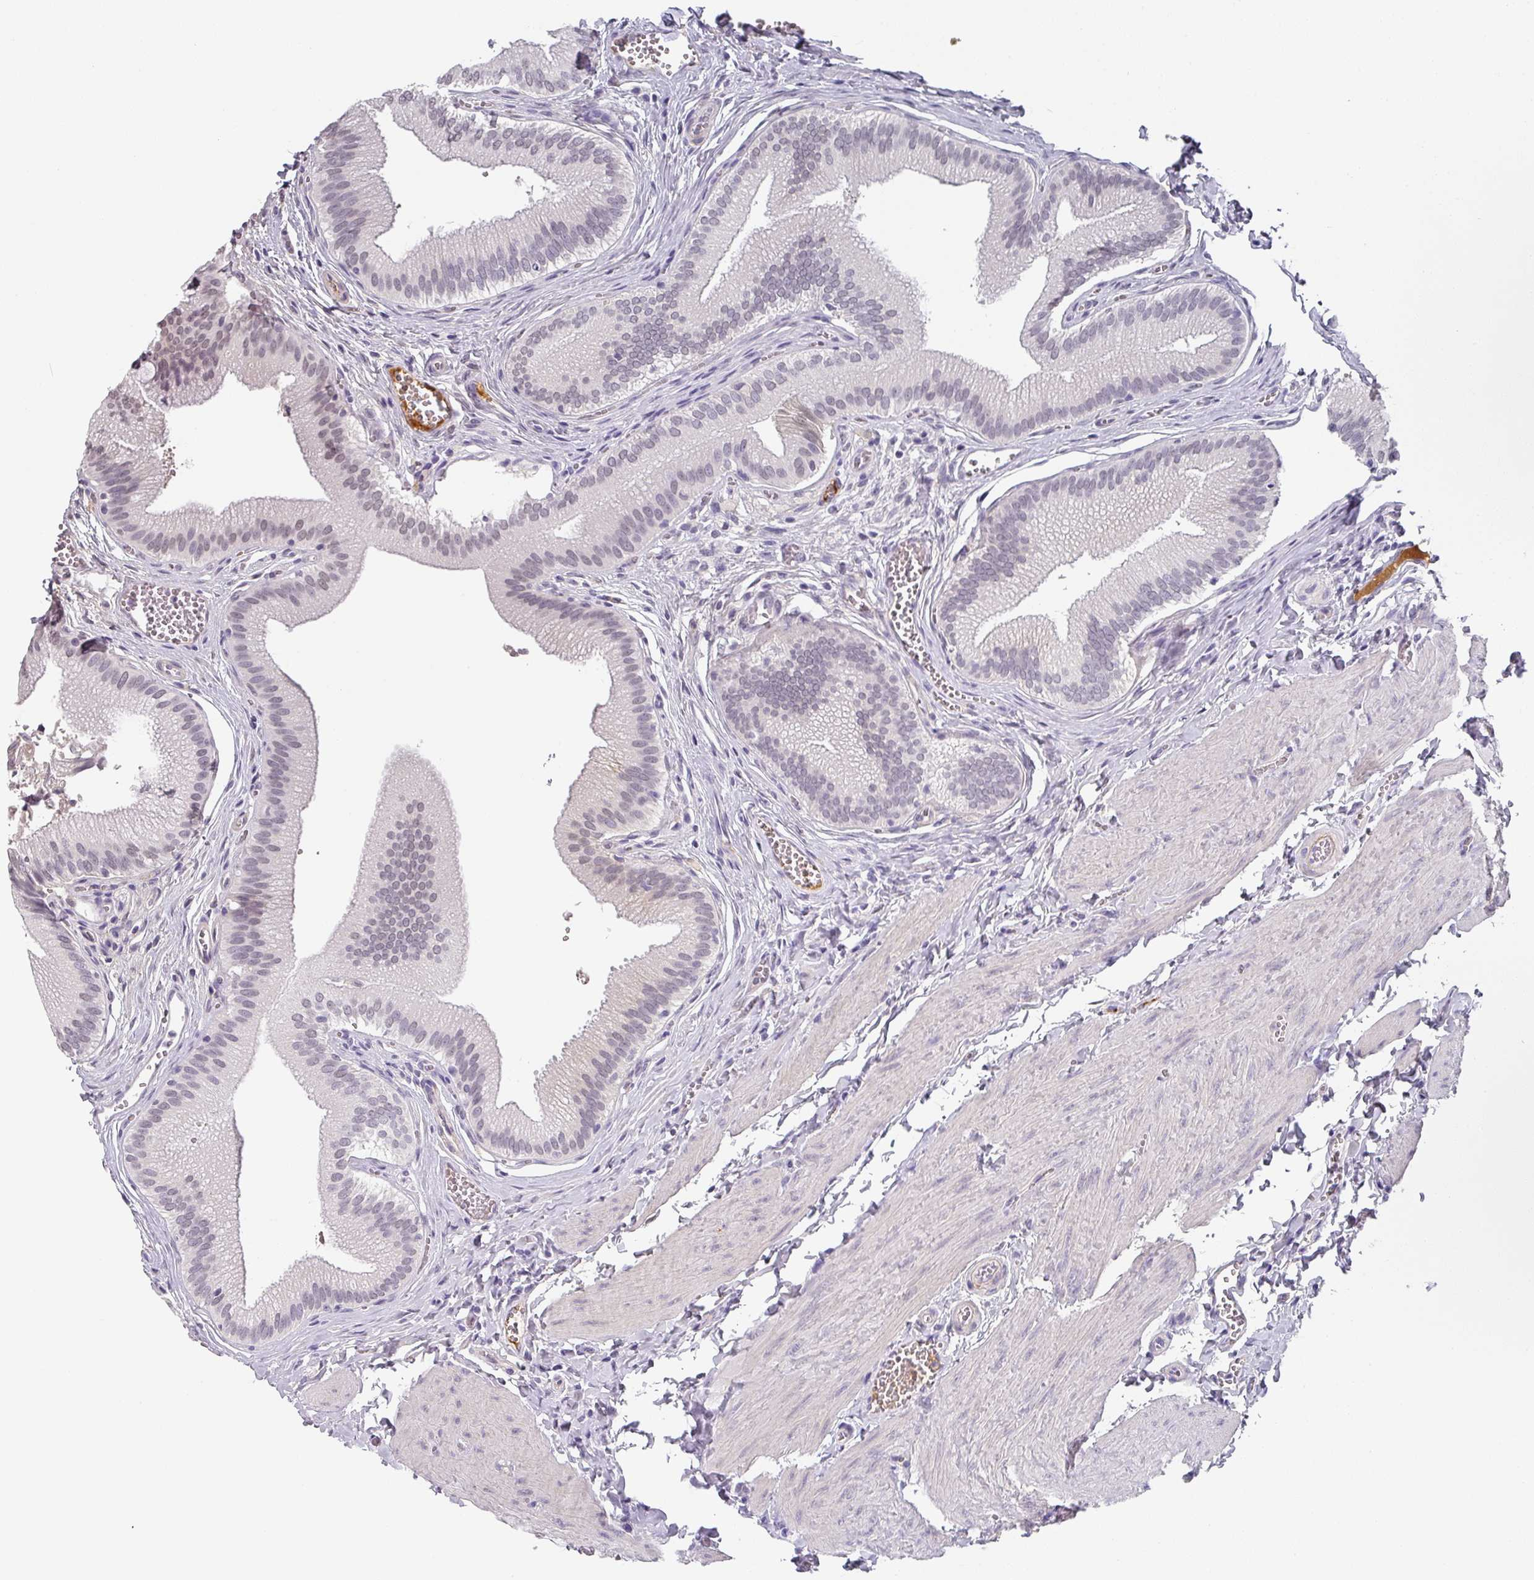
{"staining": {"intensity": "weak", "quantity": "<25%", "location": "nuclear"}, "tissue": "gallbladder", "cell_type": "Glandular cells", "image_type": "normal", "snomed": [{"axis": "morphology", "description": "Normal tissue, NOS"}, {"axis": "topography", "description": "Gallbladder"}], "caption": "Immunohistochemistry histopathology image of unremarkable gallbladder stained for a protein (brown), which exhibits no expression in glandular cells. (Brightfield microscopy of DAB immunohistochemistry (IHC) at high magnification).", "gene": "C1QB", "patient": {"sex": "male", "age": 17}}